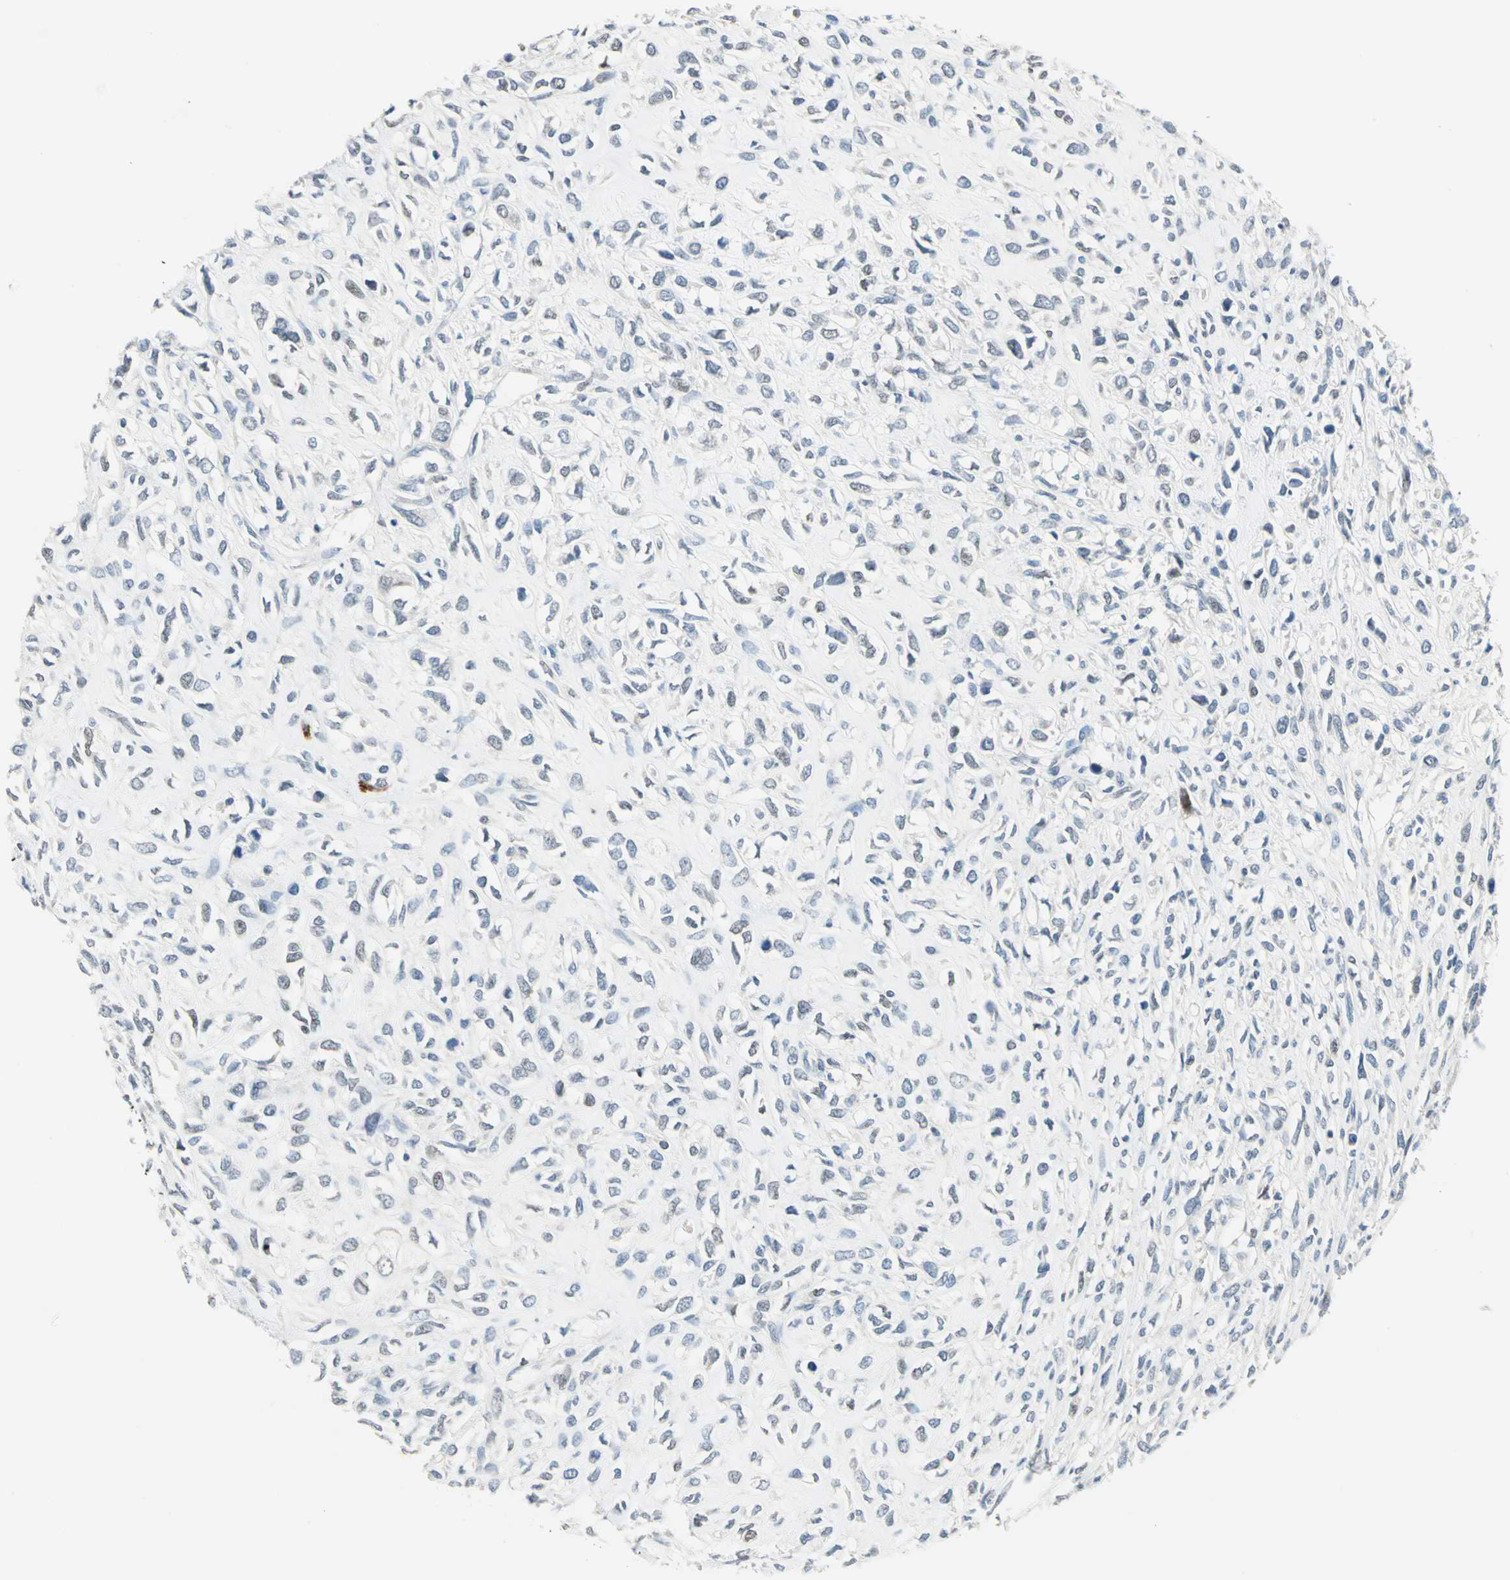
{"staining": {"intensity": "negative", "quantity": "none", "location": "none"}, "tissue": "head and neck cancer", "cell_type": "Tumor cells", "image_type": "cancer", "snomed": [{"axis": "morphology", "description": "Necrosis, NOS"}, {"axis": "morphology", "description": "Neoplasm, malignant, NOS"}, {"axis": "topography", "description": "Salivary gland"}, {"axis": "topography", "description": "Head-Neck"}], "caption": "This histopathology image is of head and neck neoplasm (malignant) stained with immunohistochemistry to label a protein in brown with the nuclei are counter-stained blue. There is no staining in tumor cells.", "gene": "NAB2", "patient": {"sex": "male", "age": 43}}